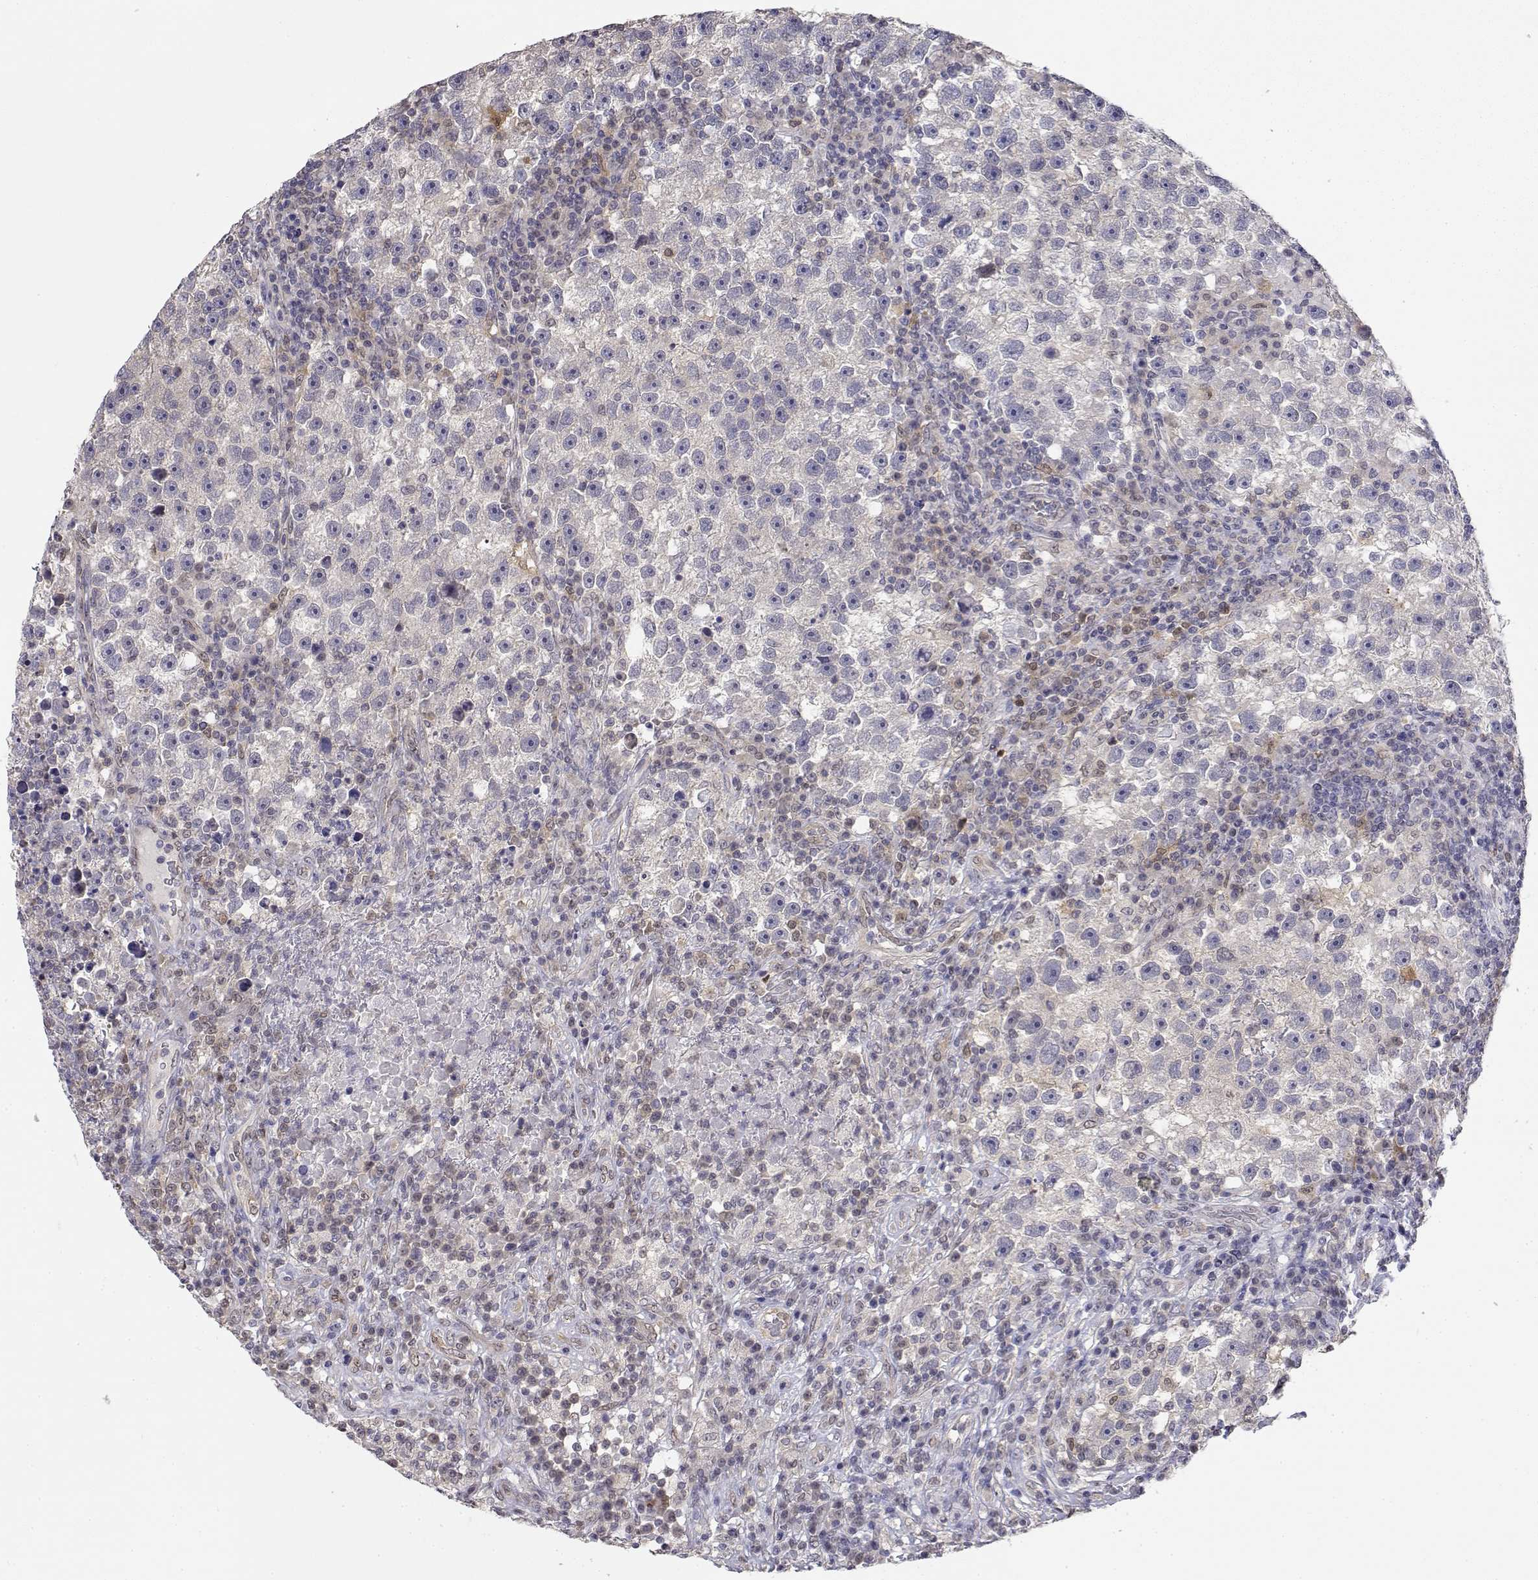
{"staining": {"intensity": "negative", "quantity": "none", "location": "none"}, "tissue": "testis cancer", "cell_type": "Tumor cells", "image_type": "cancer", "snomed": [{"axis": "morphology", "description": "Seminoma, NOS"}, {"axis": "topography", "description": "Testis"}], "caption": "Immunohistochemical staining of human testis seminoma demonstrates no significant staining in tumor cells. (Stains: DAB immunohistochemistry (IHC) with hematoxylin counter stain, Microscopy: brightfield microscopy at high magnification).", "gene": "ADA", "patient": {"sex": "male", "age": 47}}